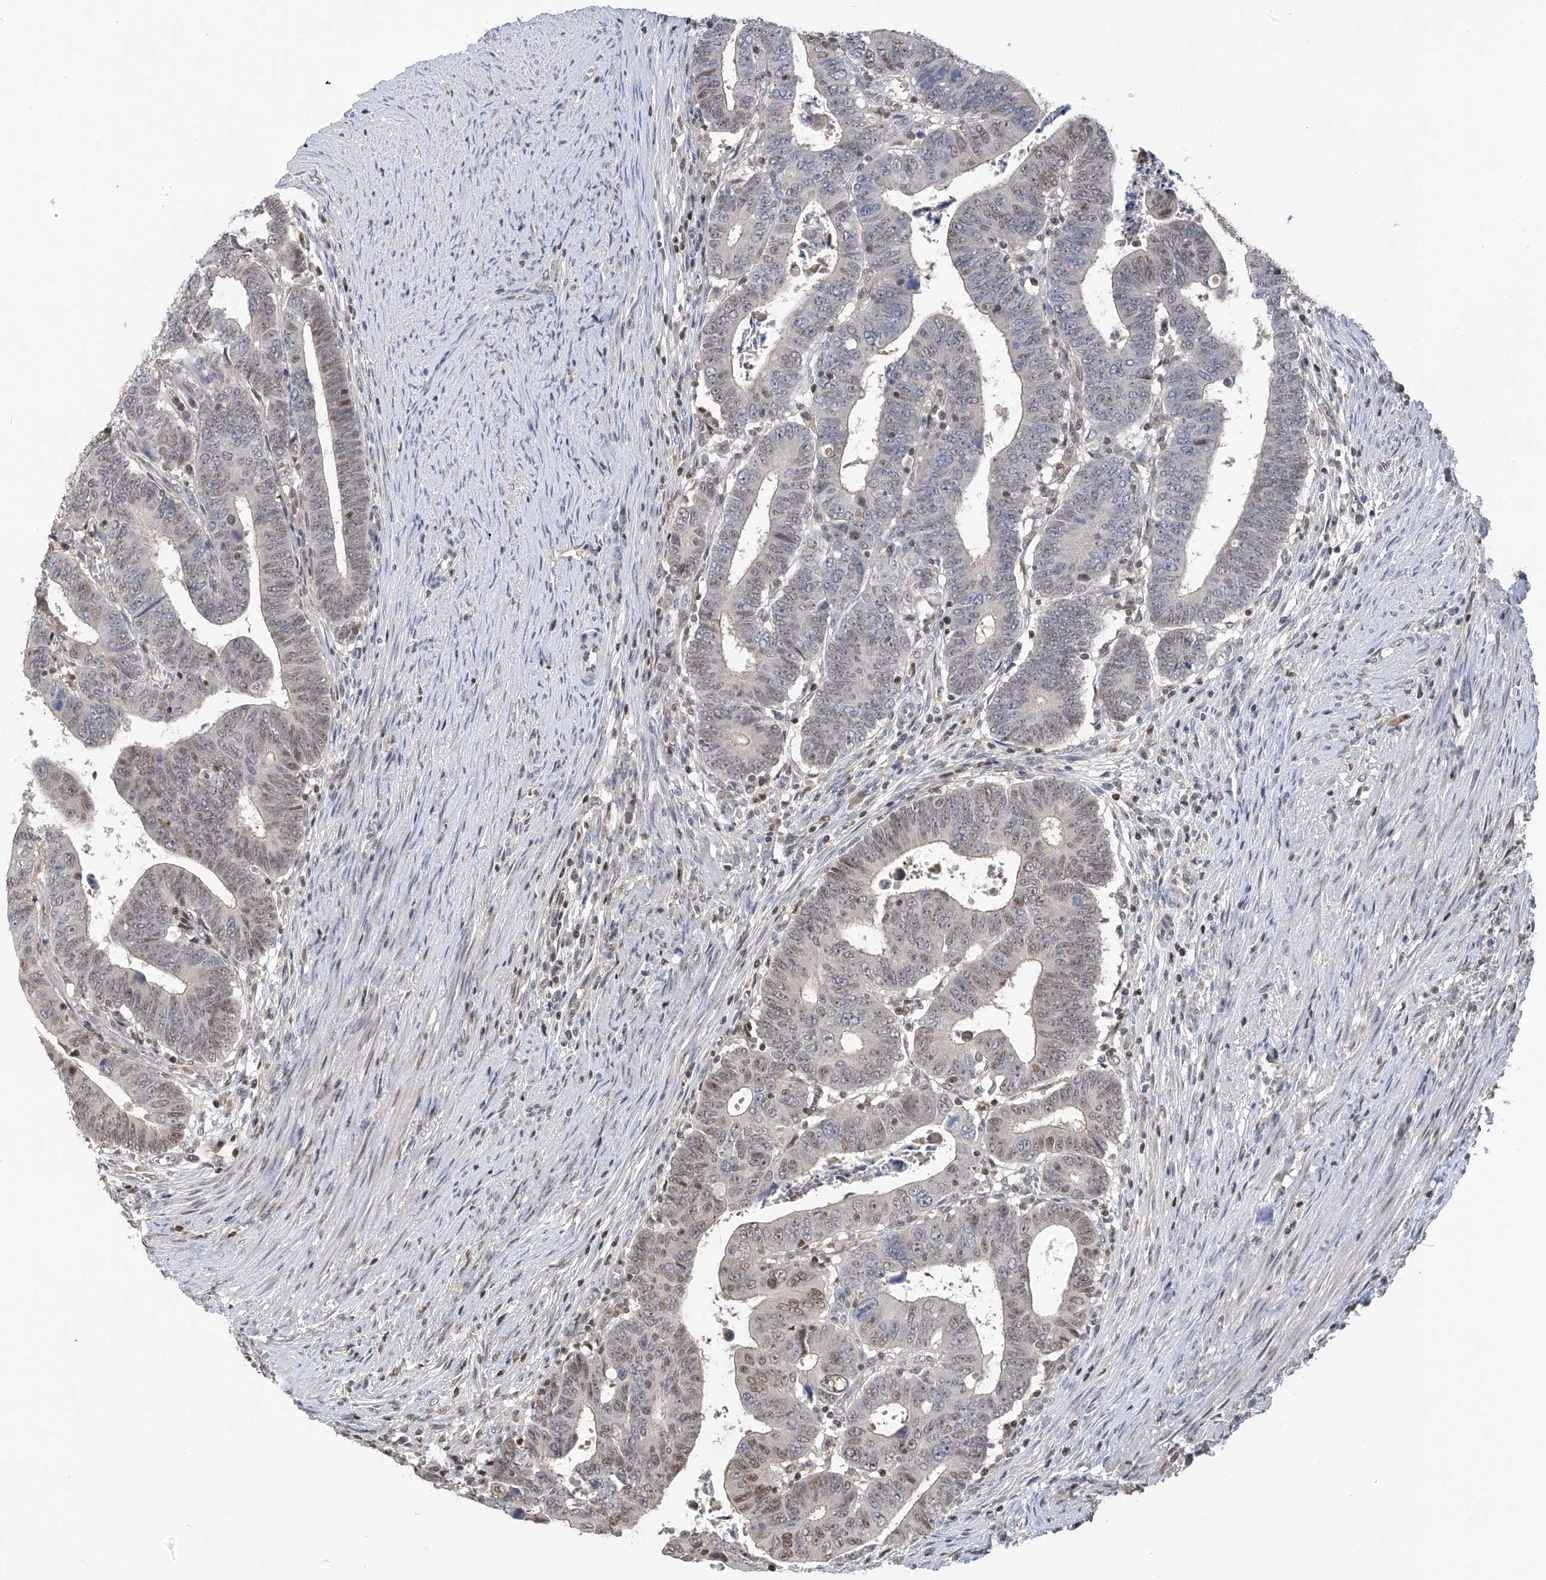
{"staining": {"intensity": "moderate", "quantity": "<25%", "location": "nuclear"}, "tissue": "colorectal cancer", "cell_type": "Tumor cells", "image_type": "cancer", "snomed": [{"axis": "morphology", "description": "Normal tissue, NOS"}, {"axis": "morphology", "description": "Adenocarcinoma, NOS"}, {"axis": "topography", "description": "Rectum"}], "caption": "Protein staining exhibits moderate nuclear staining in approximately <25% of tumor cells in colorectal adenocarcinoma.", "gene": "PMM1", "patient": {"sex": "female", "age": 65}}